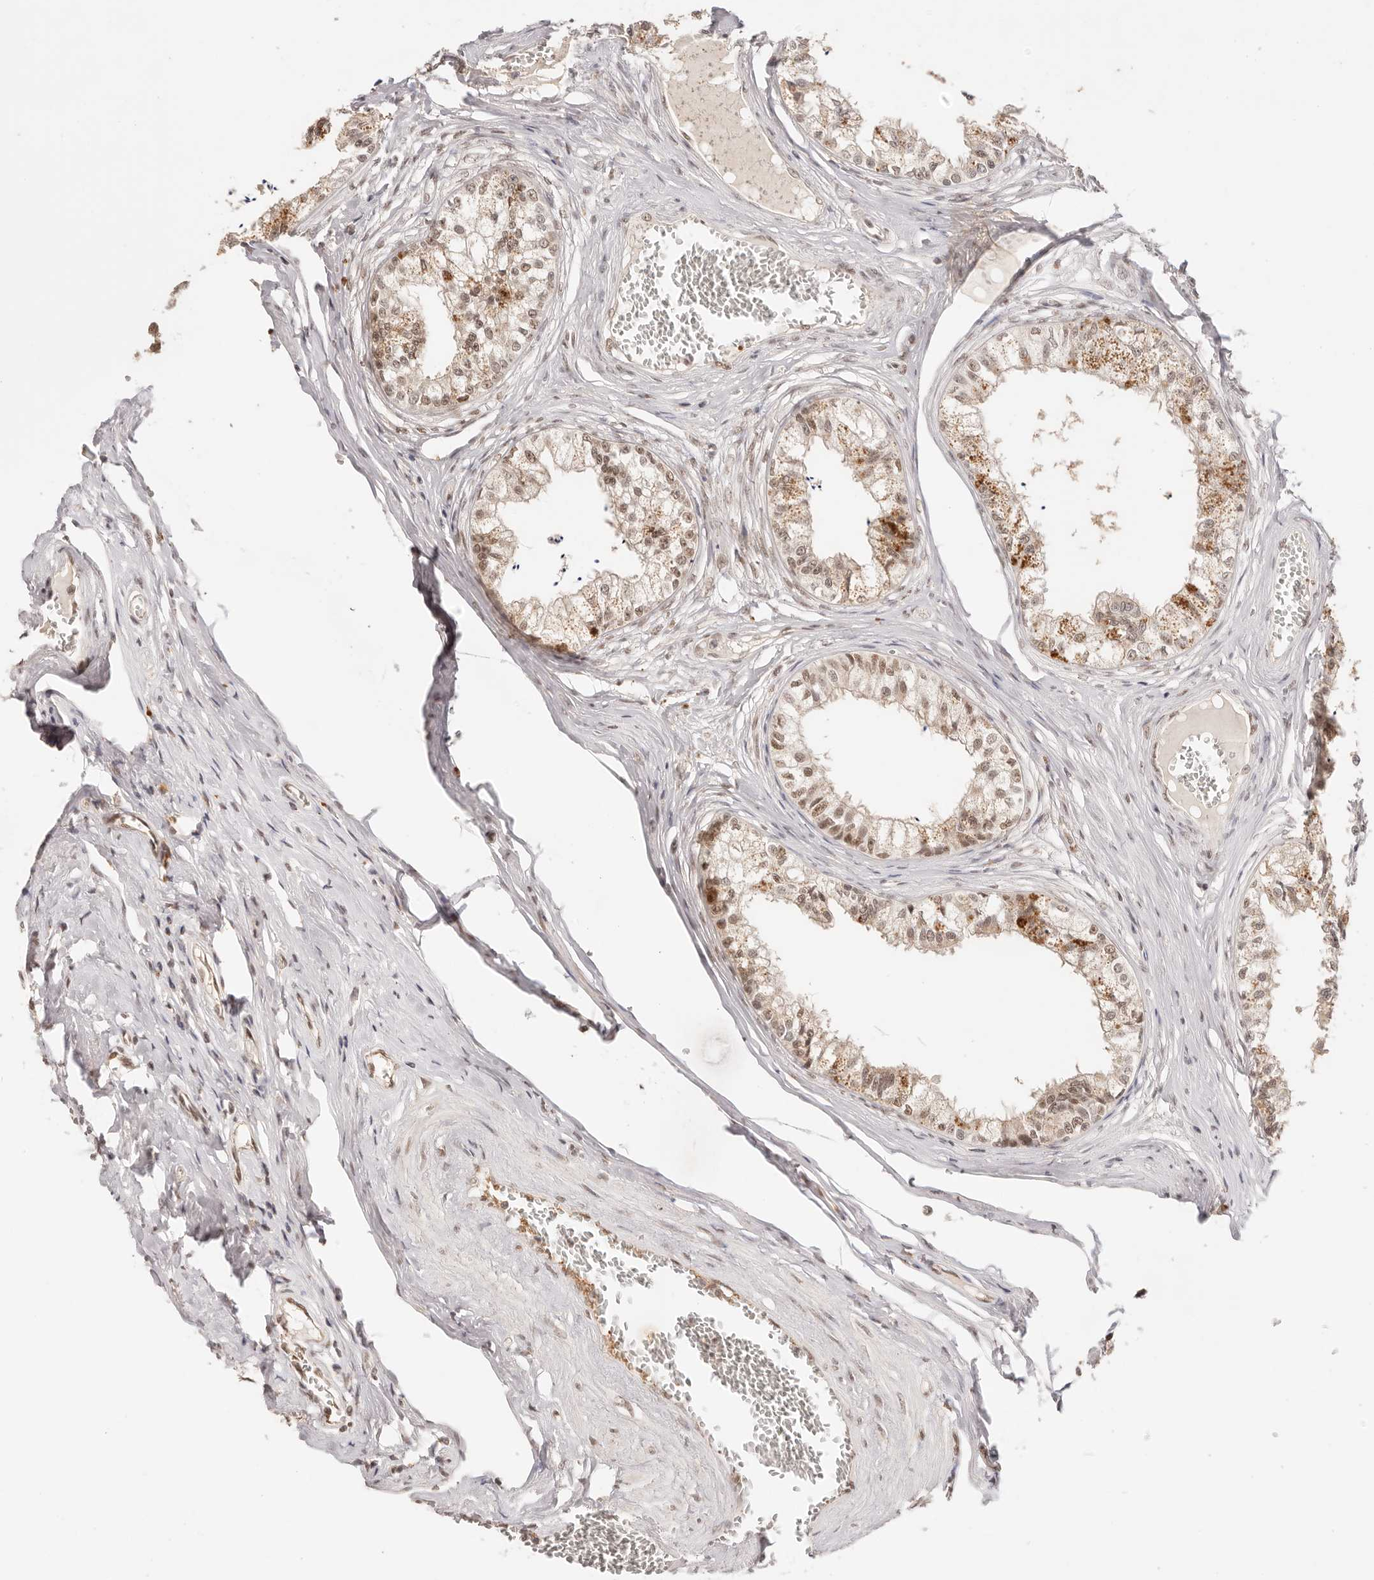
{"staining": {"intensity": "moderate", "quantity": ">75%", "location": "cytoplasmic/membranous,nuclear"}, "tissue": "epididymis", "cell_type": "Glandular cells", "image_type": "normal", "snomed": [{"axis": "morphology", "description": "Normal tissue, NOS"}, {"axis": "topography", "description": "Epididymis"}], "caption": "DAB immunohistochemical staining of benign human epididymis shows moderate cytoplasmic/membranous,nuclear protein expression in about >75% of glandular cells. The protein of interest is shown in brown color, while the nuclei are stained blue.", "gene": "RFC3", "patient": {"sex": "male", "age": 79}}